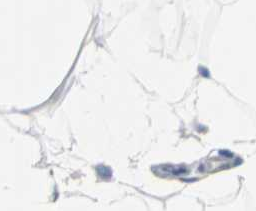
{"staining": {"intensity": "negative", "quantity": "none", "location": "none"}, "tissue": "adipose tissue", "cell_type": "Adipocytes", "image_type": "normal", "snomed": [{"axis": "morphology", "description": "Normal tissue, NOS"}, {"axis": "morphology", "description": "Duct carcinoma"}, {"axis": "topography", "description": "Breast"}, {"axis": "topography", "description": "Adipose tissue"}], "caption": "The IHC micrograph has no significant positivity in adipocytes of adipose tissue.", "gene": "SFN", "patient": {"sex": "female", "age": 37}}